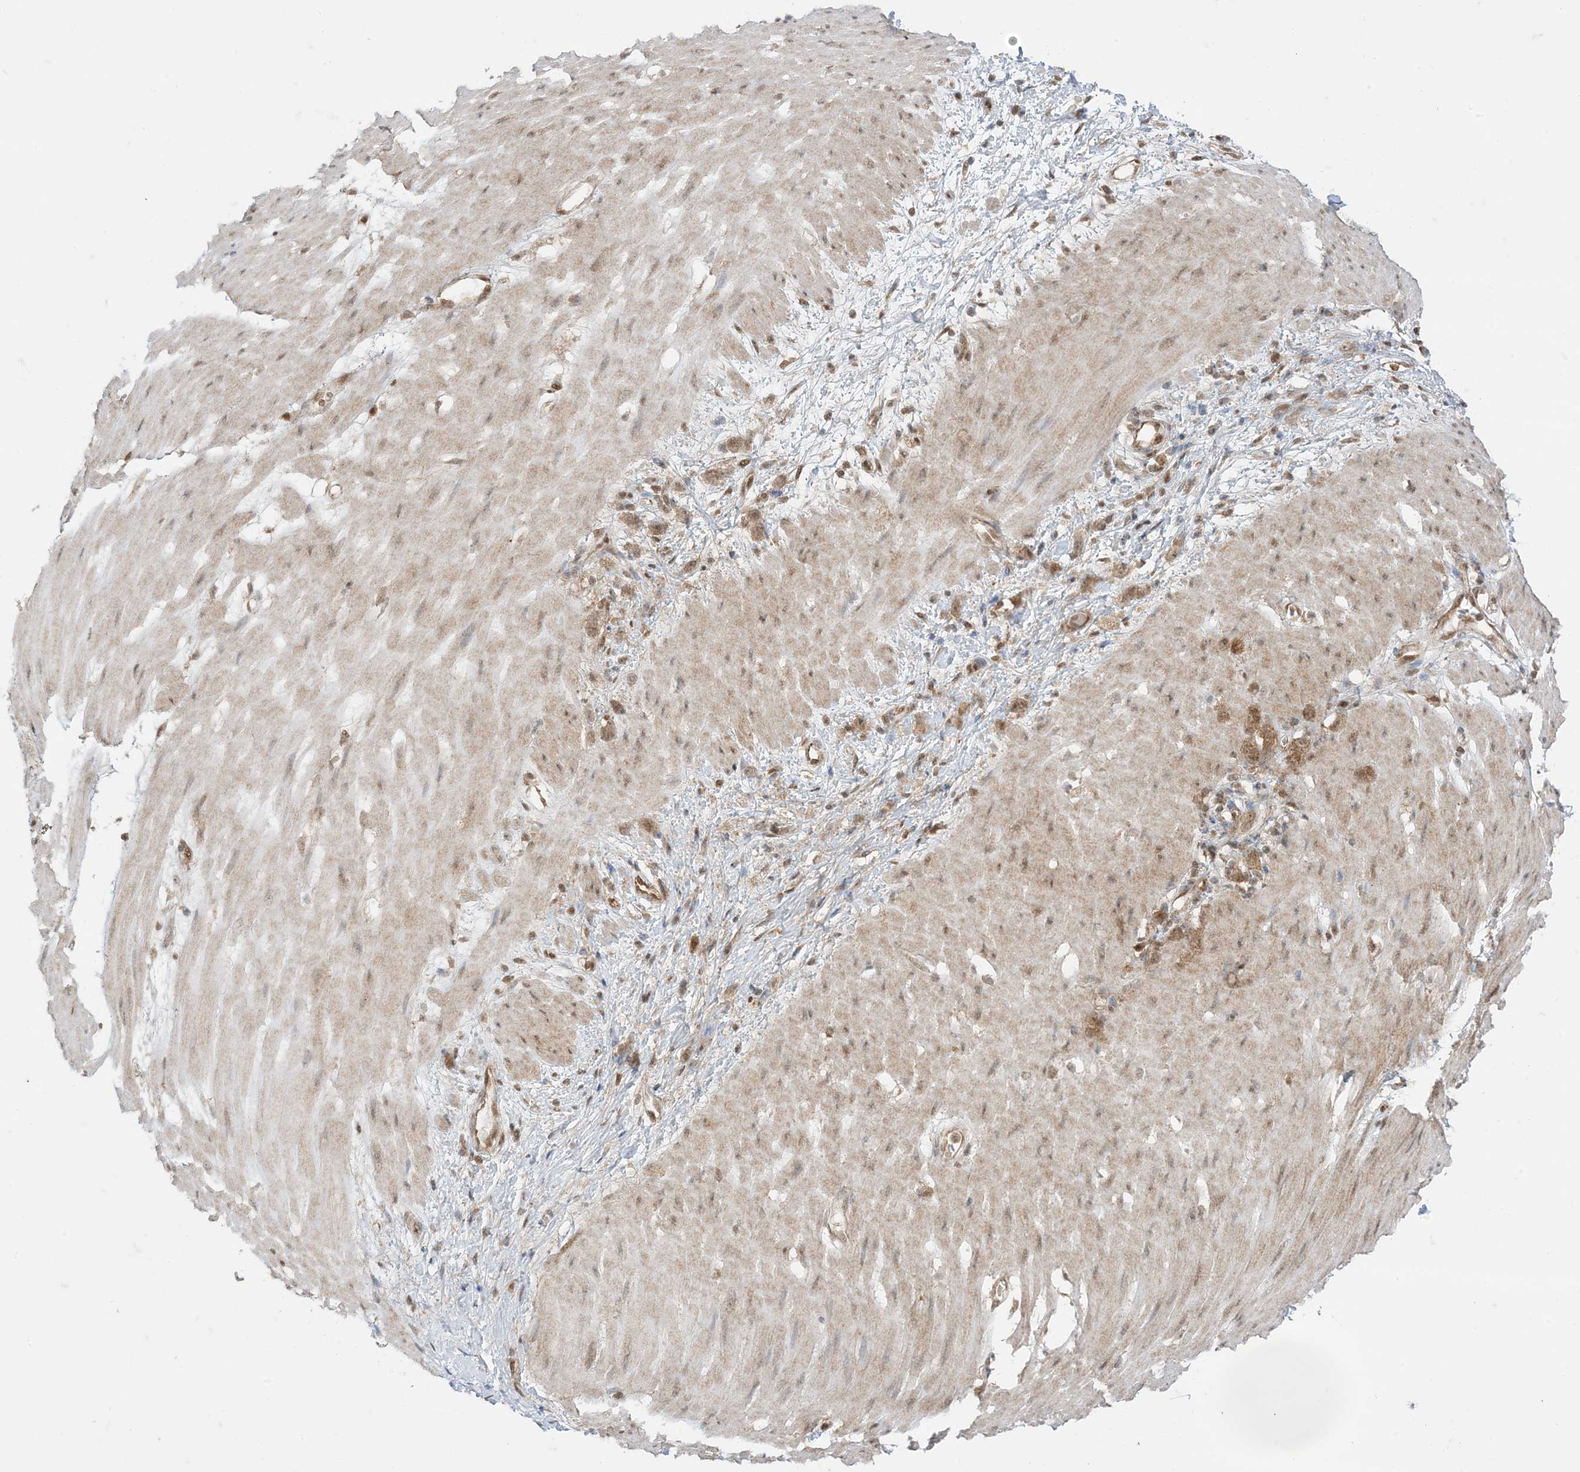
{"staining": {"intensity": "moderate", "quantity": ">75%", "location": "cytoplasmic/membranous"}, "tissue": "stomach cancer", "cell_type": "Tumor cells", "image_type": "cancer", "snomed": [{"axis": "morphology", "description": "Adenocarcinoma, NOS"}, {"axis": "topography", "description": "Stomach"}], "caption": "IHC of human stomach adenocarcinoma shows medium levels of moderate cytoplasmic/membranous expression in approximately >75% of tumor cells. (IHC, brightfield microscopy, high magnification).", "gene": "PTPA", "patient": {"sex": "female", "age": 76}}